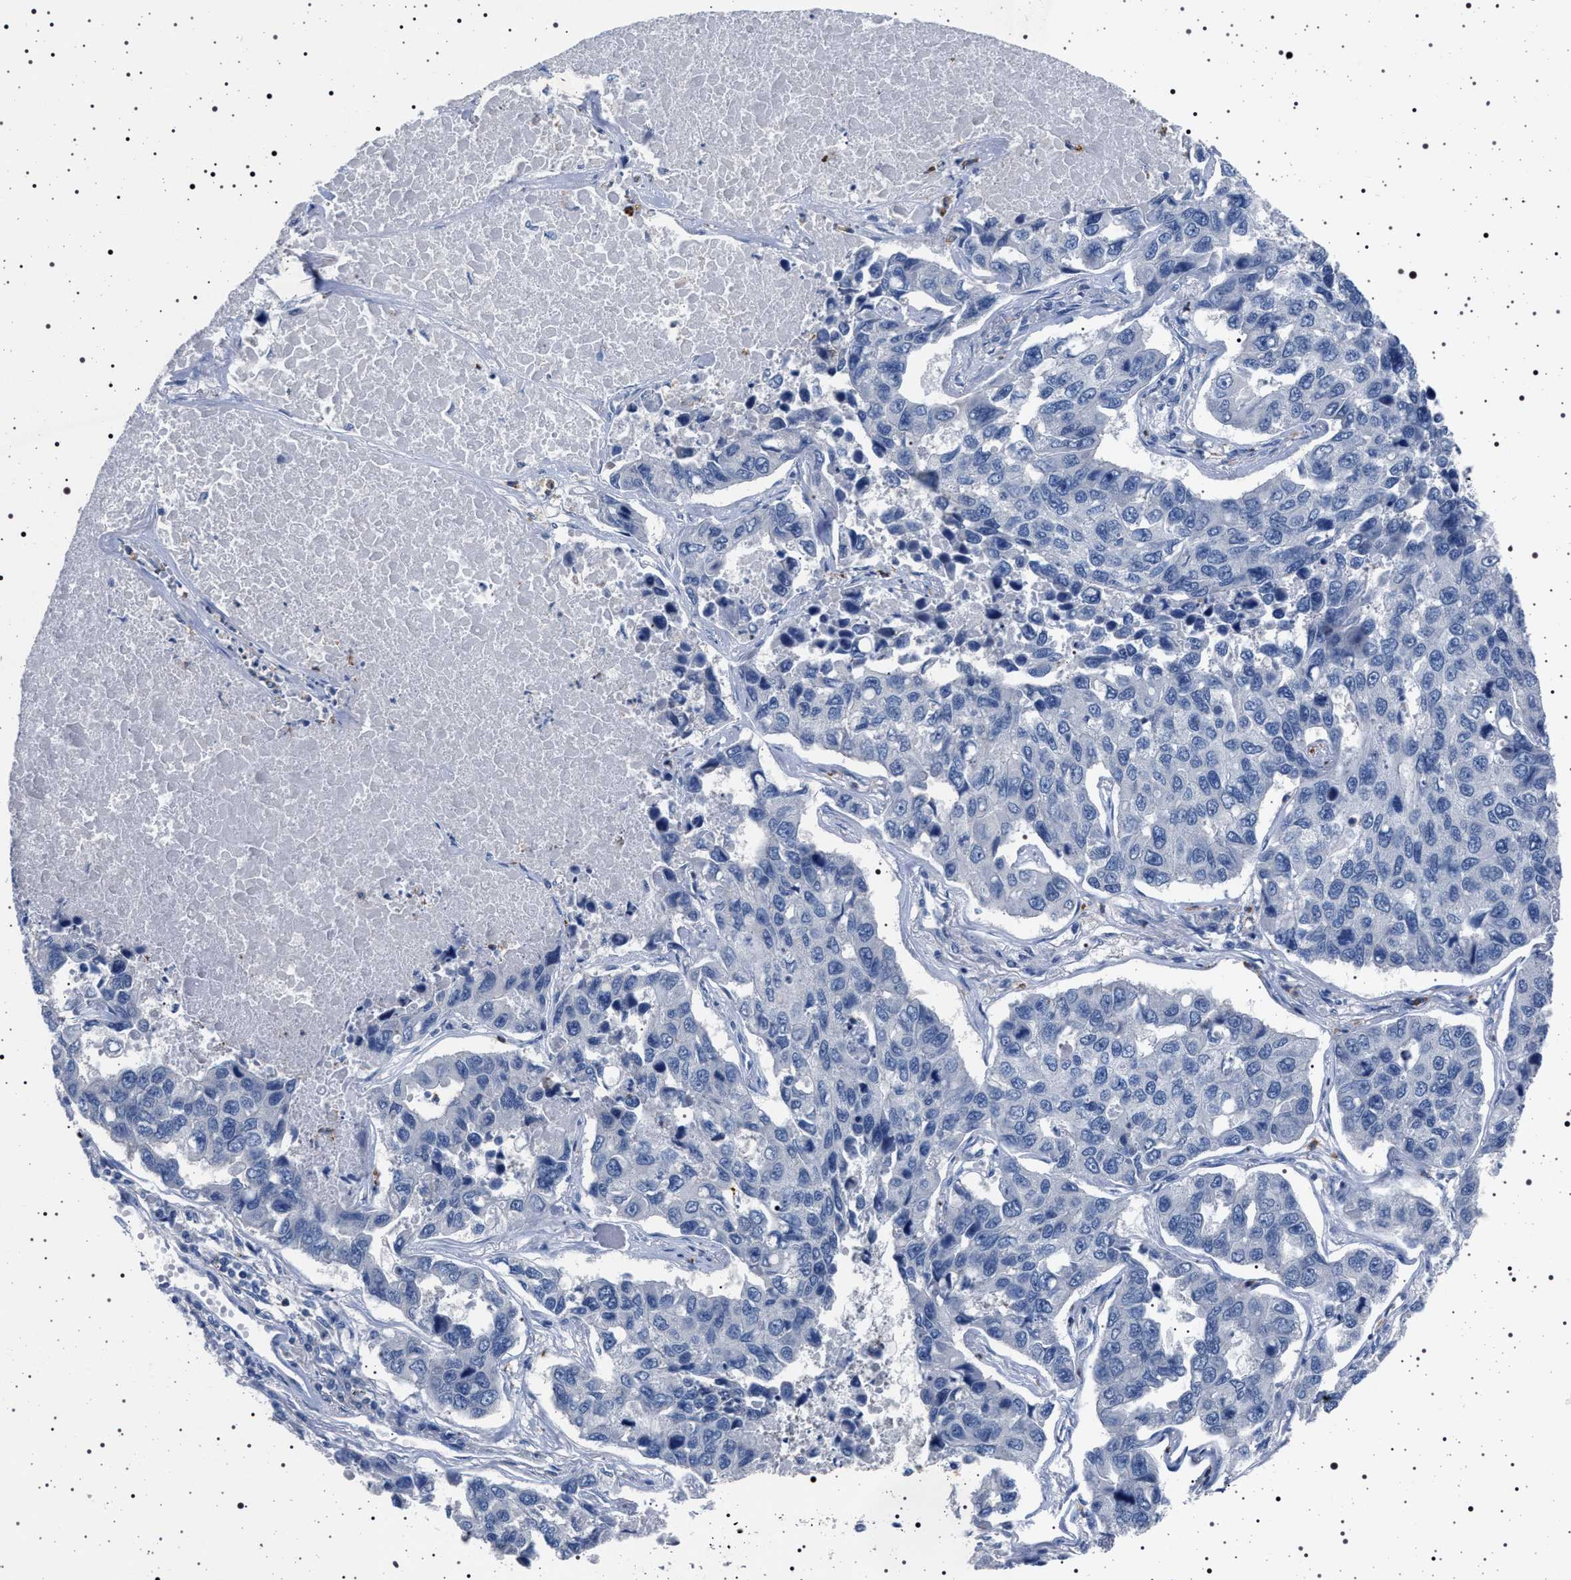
{"staining": {"intensity": "negative", "quantity": "none", "location": "none"}, "tissue": "lung cancer", "cell_type": "Tumor cells", "image_type": "cancer", "snomed": [{"axis": "morphology", "description": "Adenocarcinoma, NOS"}, {"axis": "topography", "description": "Lung"}], "caption": "Tumor cells show no significant staining in lung adenocarcinoma. The staining is performed using DAB (3,3'-diaminobenzidine) brown chromogen with nuclei counter-stained in using hematoxylin.", "gene": "NAT9", "patient": {"sex": "male", "age": 64}}